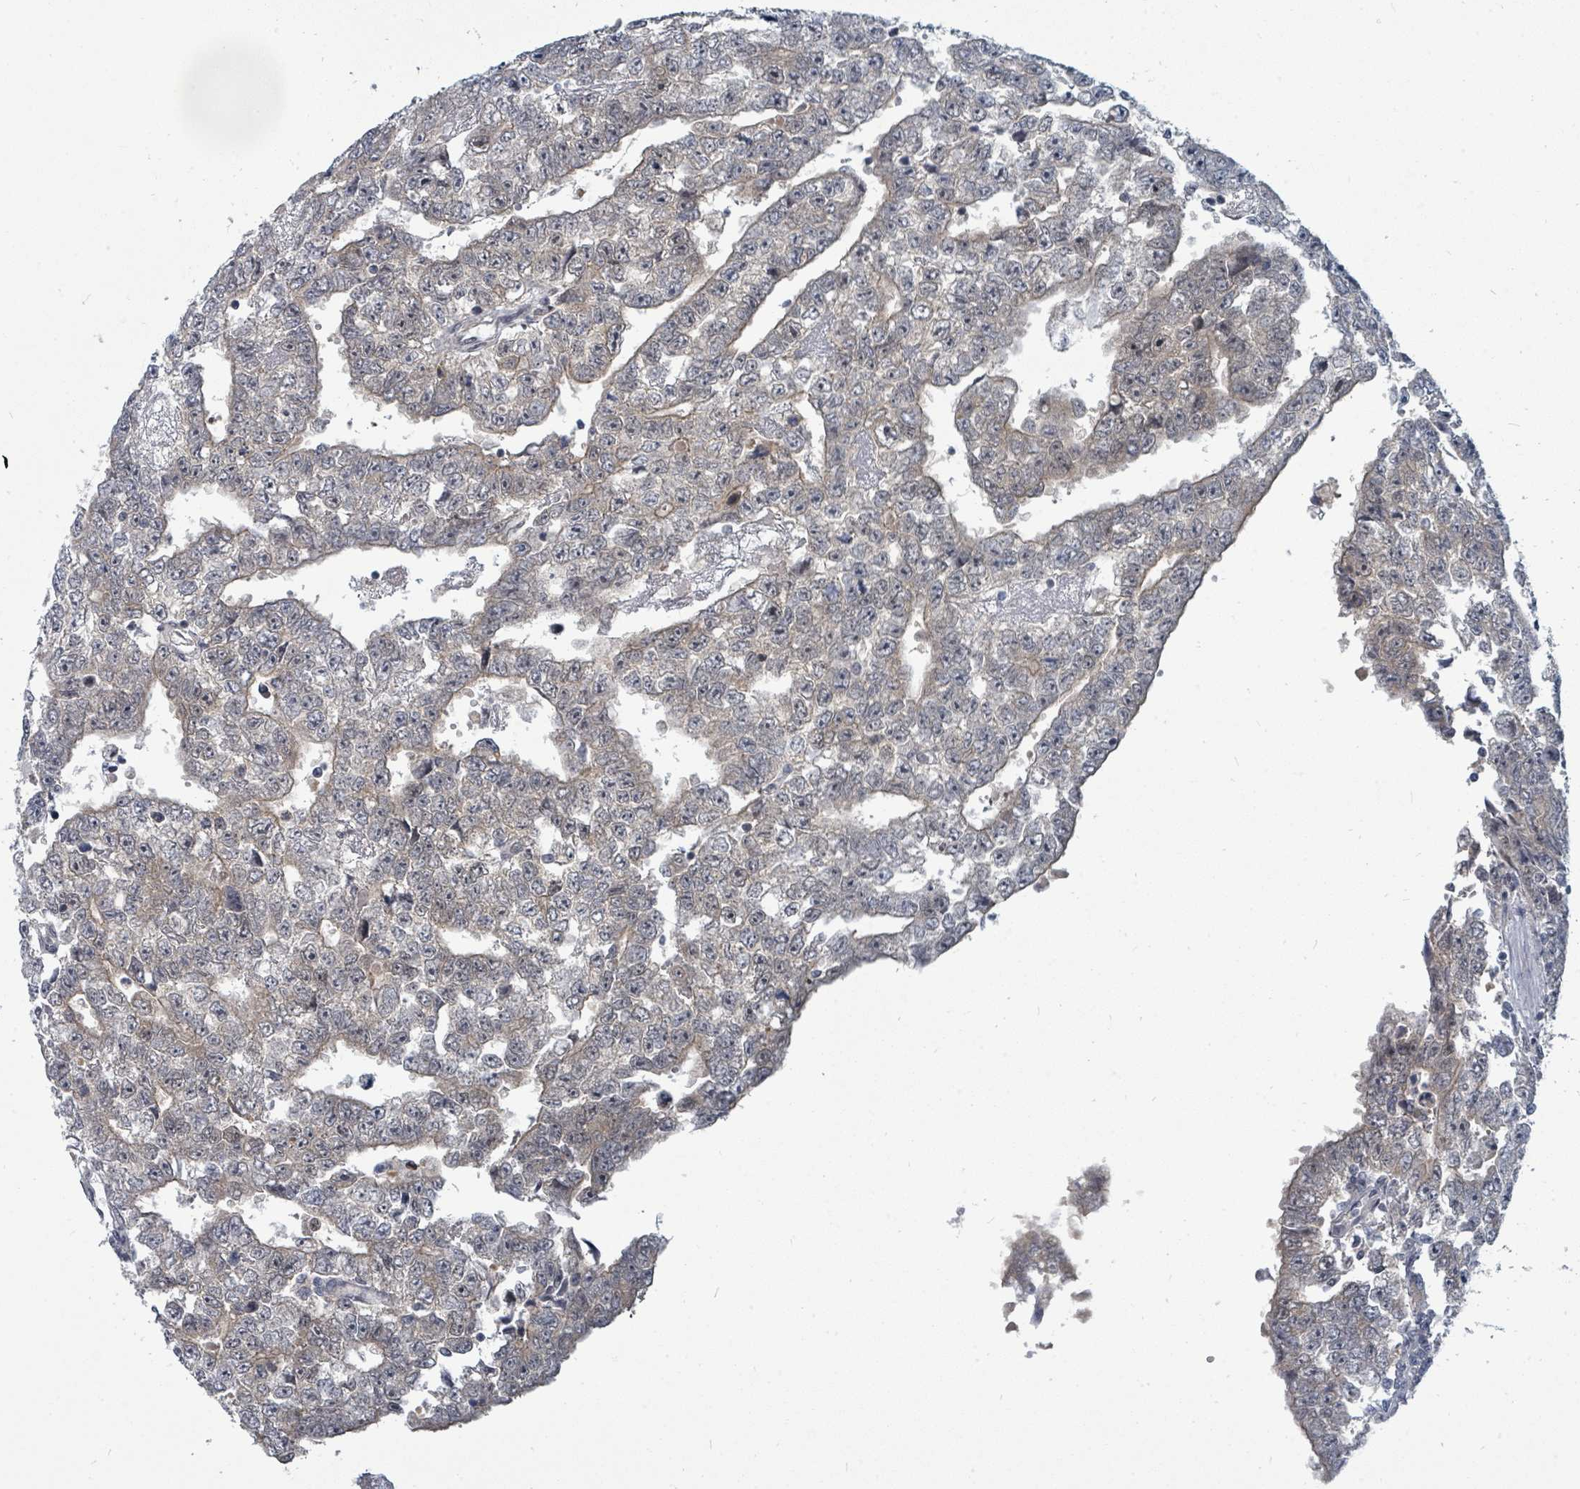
{"staining": {"intensity": "weak", "quantity": "<25%", "location": "cytoplasmic/membranous"}, "tissue": "testis cancer", "cell_type": "Tumor cells", "image_type": "cancer", "snomed": [{"axis": "morphology", "description": "Carcinoma, Embryonal, NOS"}, {"axis": "topography", "description": "Testis"}], "caption": "High power microscopy image of an IHC micrograph of embryonal carcinoma (testis), revealing no significant positivity in tumor cells. Nuclei are stained in blue.", "gene": "UCK1", "patient": {"sex": "male", "age": 25}}